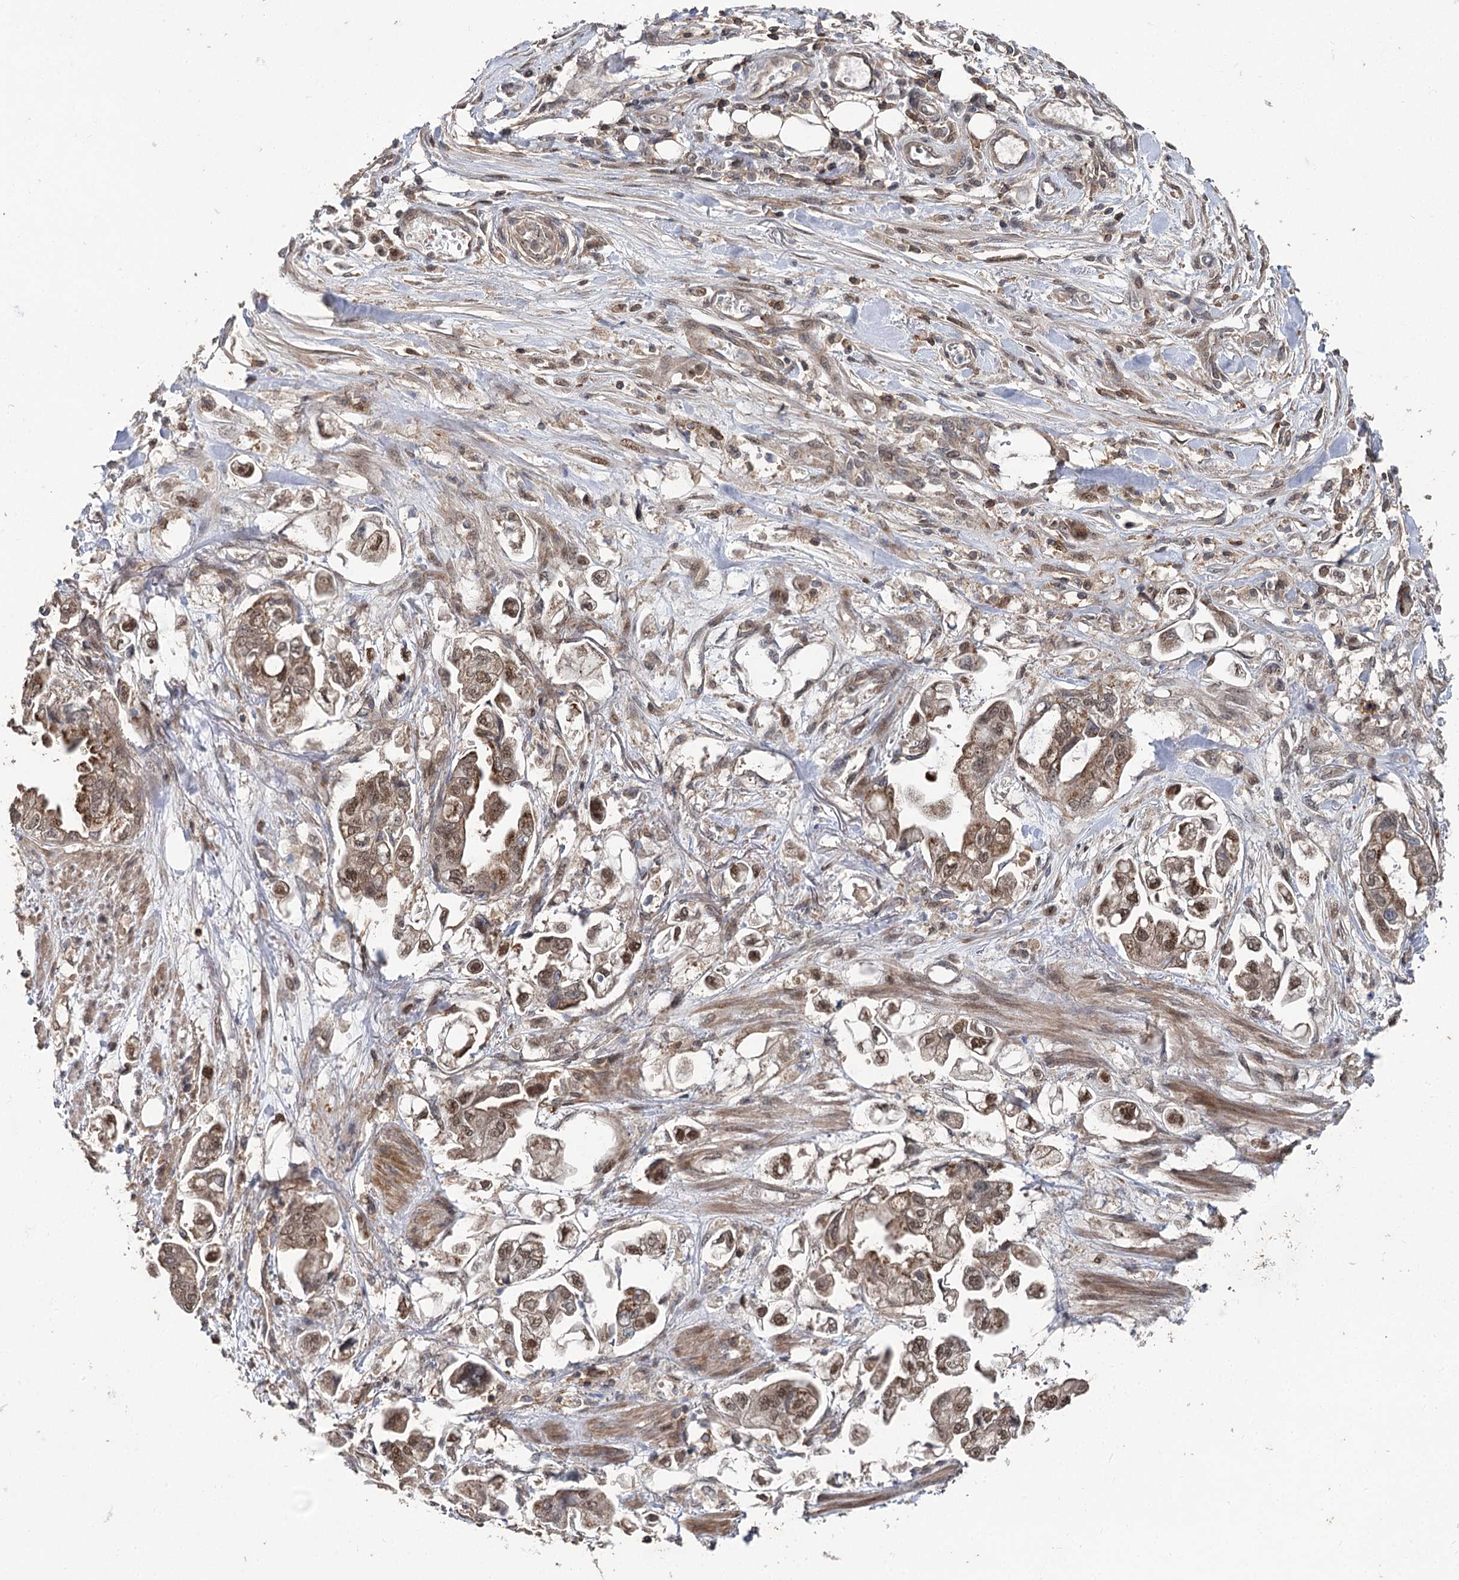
{"staining": {"intensity": "moderate", "quantity": ">75%", "location": "cytoplasmic/membranous,nuclear"}, "tissue": "stomach cancer", "cell_type": "Tumor cells", "image_type": "cancer", "snomed": [{"axis": "morphology", "description": "Adenocarcinoma, NOS"}, {"axis": "topography", "description": "Stomach"}], "caption": "Moderate cytoplasmic/membranous and nuclear protein expression is seen in about >75% of tumor cells in stomach adenocarcinoma.", "gene": "STX6", "patient": {"sex": "male", "age": 62}}